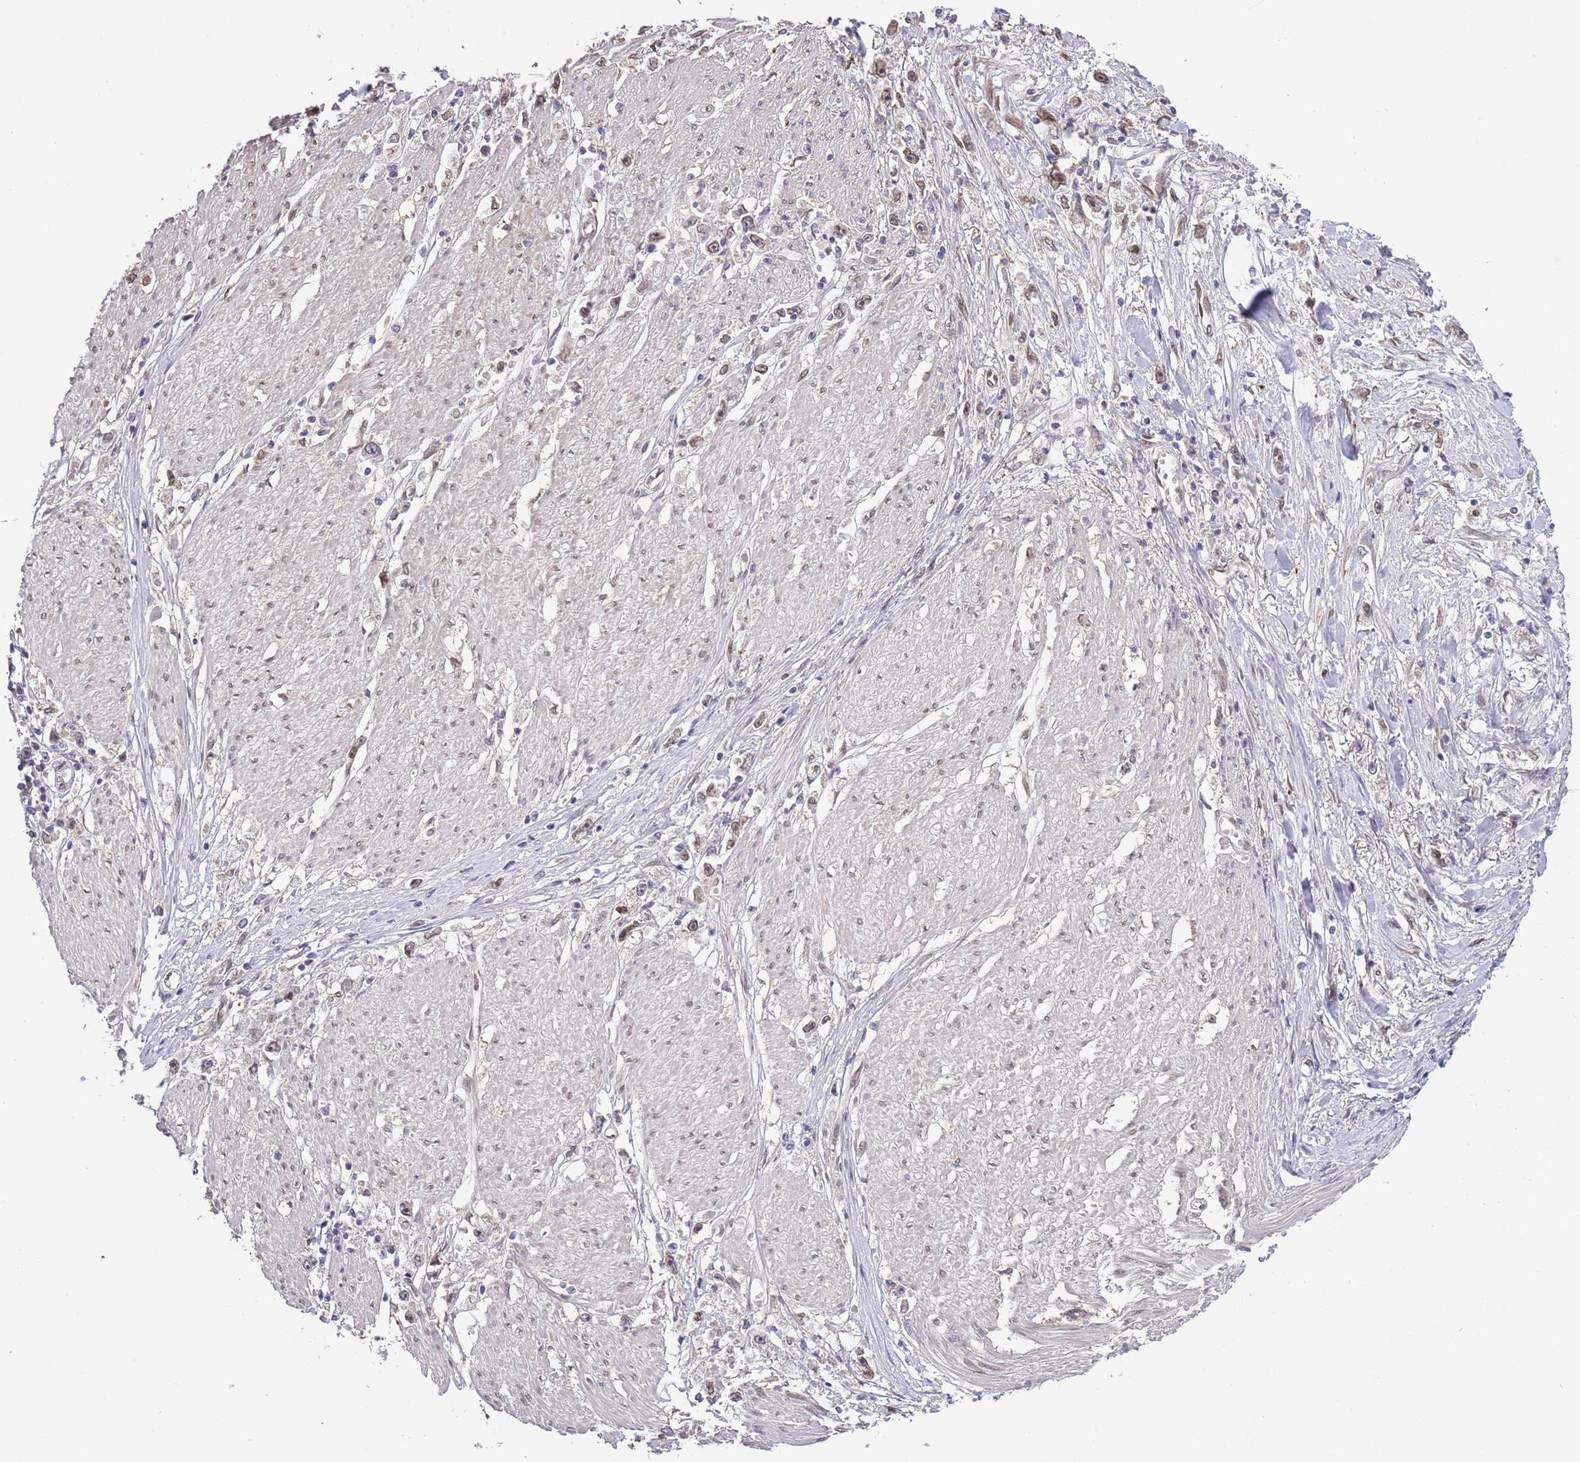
{"staining": {"intensity": "weak", "quantity": "<25%", "location": "nuclear"}, "tissue": "stomach cancer", "cell_type": "Tumor cells", "image_type": "cancer", "snomed": [{"axis": "morphology", "description": "Adenocarcinoma, NOS"}, {"axis": "topography", "description": "Stomach"}], "caption": "The immunohistochemistry photomicrograph has no significant expression in tumor cells of stomach adenocarcinoma tissue.", "gene": "ZNF665", "patient": {"sex": "female", "age": 59}}